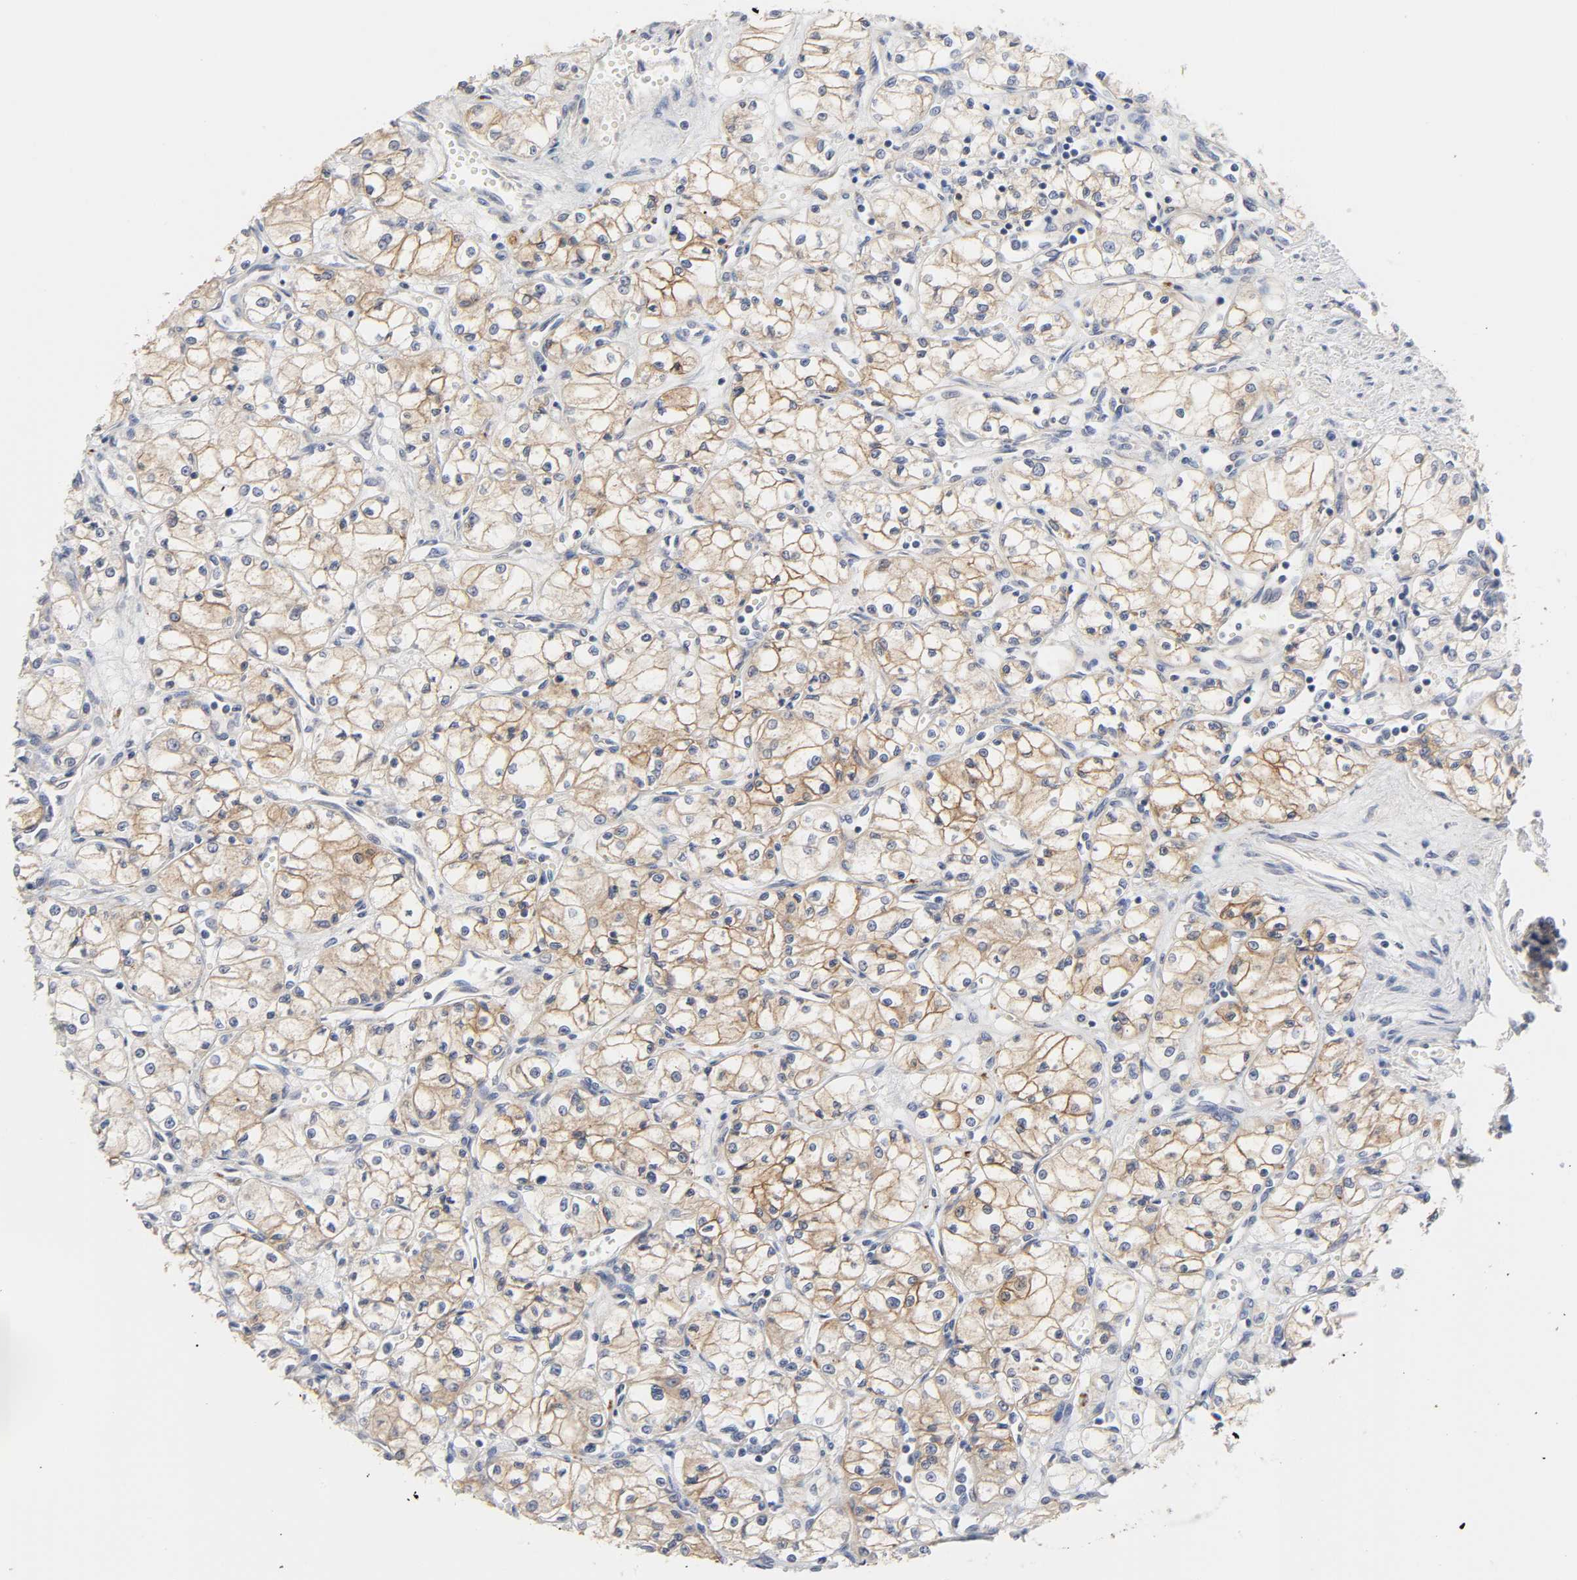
{"staining": {"intensity": "weak", "quantity": ">75%", "location": "cytoplasmic/membranous"}, "tissue": "renal cancer", "cell_type": "Tumor cells", "image_type": "cancer", "snomed": [{"axis": "morphology", "description": "Normal tissue, NOS"}, {"axis": "morphology", "description": "Adenocarcinoma, NOS"}, {"axis": "topography", "description": "Kidney"}], "caption": "This is an image of immunohistochemistry (IHC) staining of renal adenocarcinoma, which shows weak expression in the cytoplasmic/membranous of tumor cells.", "gene": "C17orf75", "patient": {"sex": "male", "age": 59}}